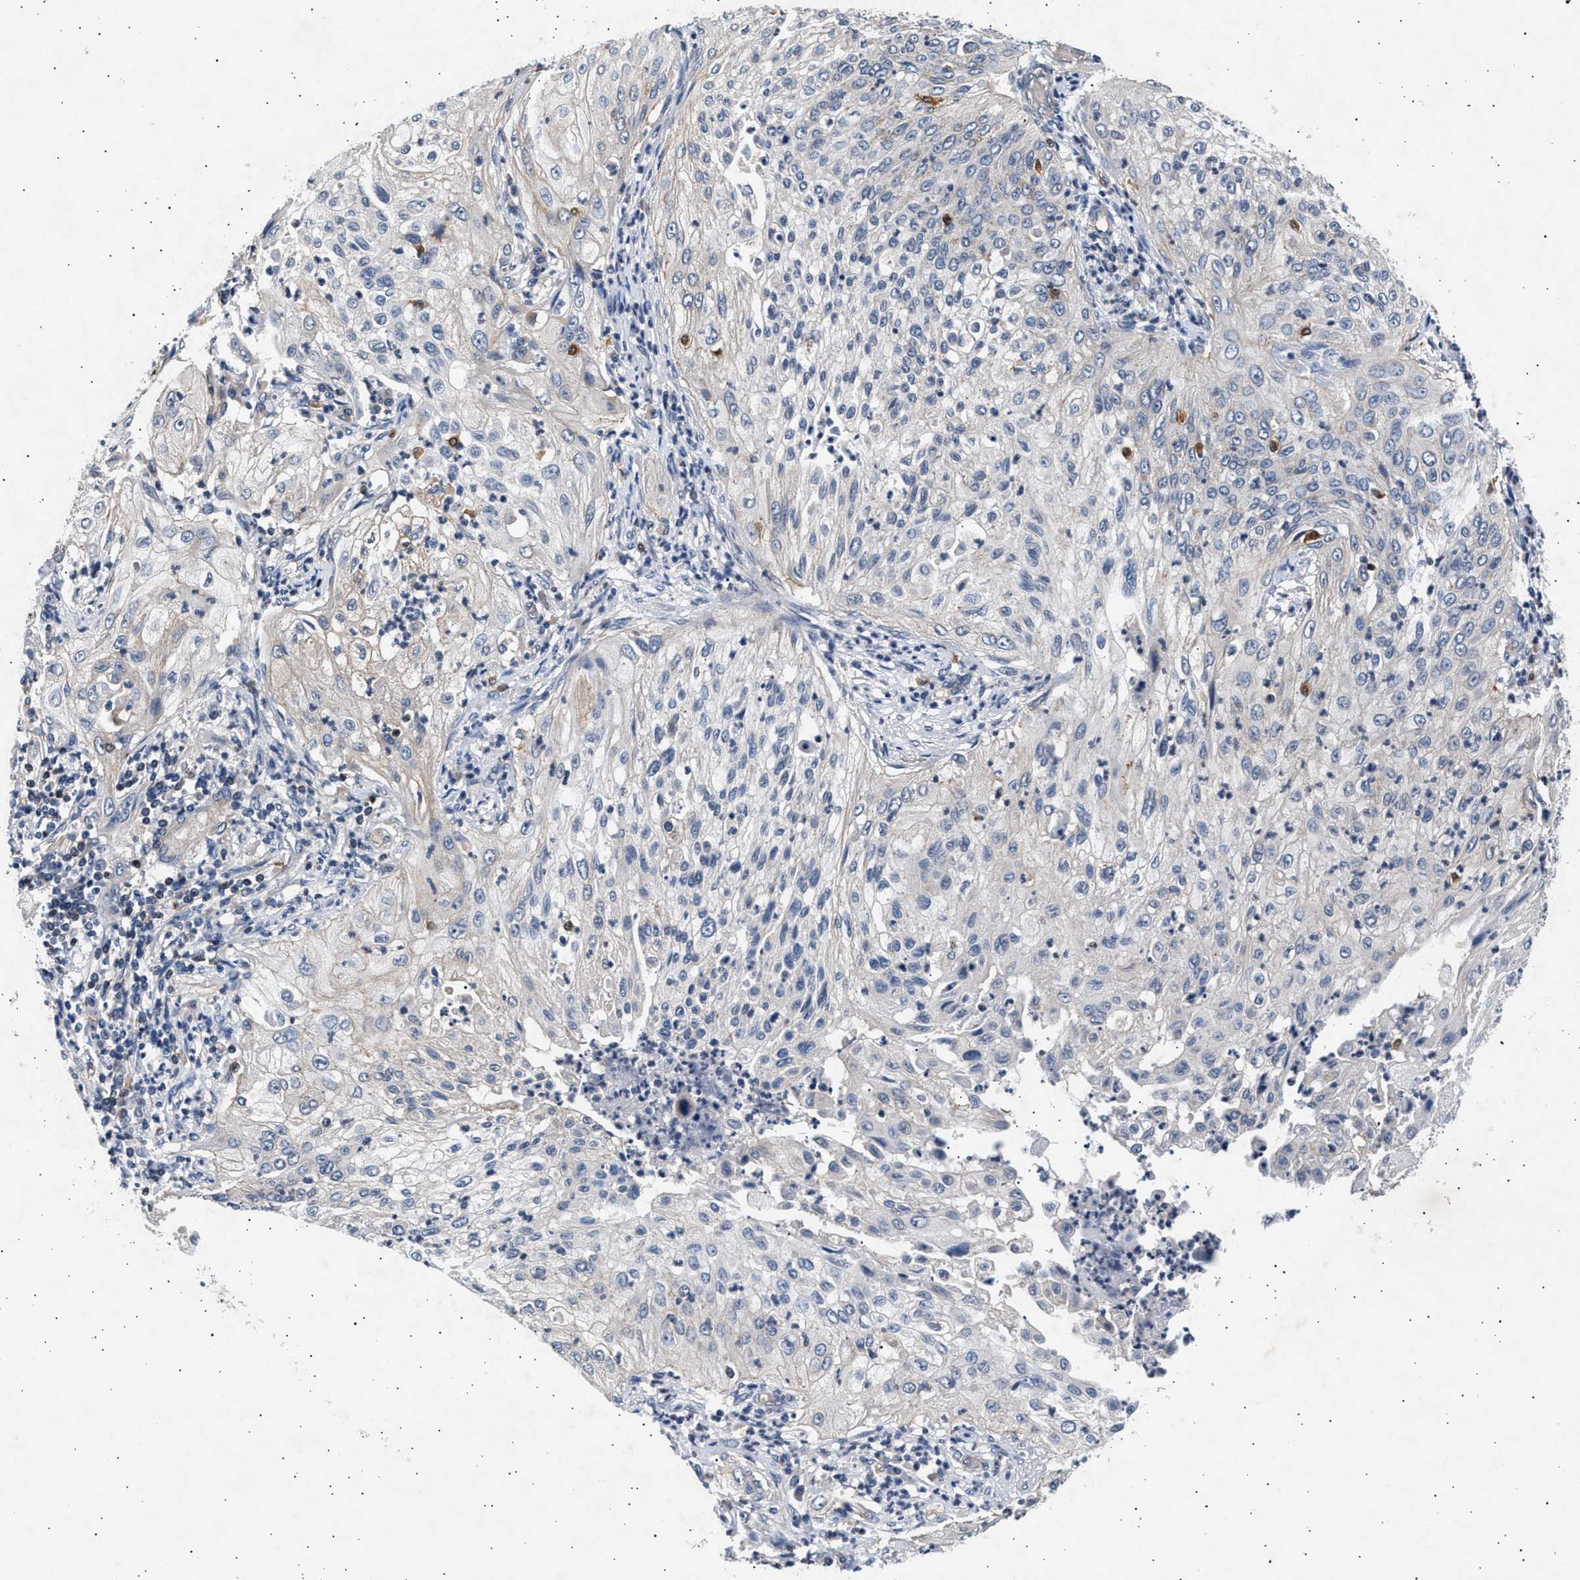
{"staining": {"intensity": "negative", "quantity": "none", "location": "none"}, "tissue": "lung cancer", "cell_type": "Tumor cells", "image_type": "cancer", "snomed": [{"axis": "morphology", "description": "Inflammation, NOS"}, {"axis": "morphology", "description": "Squamous cell carcinoma, NOS"}, {"axis": "topography", "description": "Lymph node"}, {"axis": "topography", "description": "Soft tissue"}, {"axis": "topography", "description": "Lung"}], "caption": "Tumor cells are negative for protein expression in human lung squamous cell carcinoma.", "gene": "GRAP2", "patient": {"sex": "male", "age": 66}}